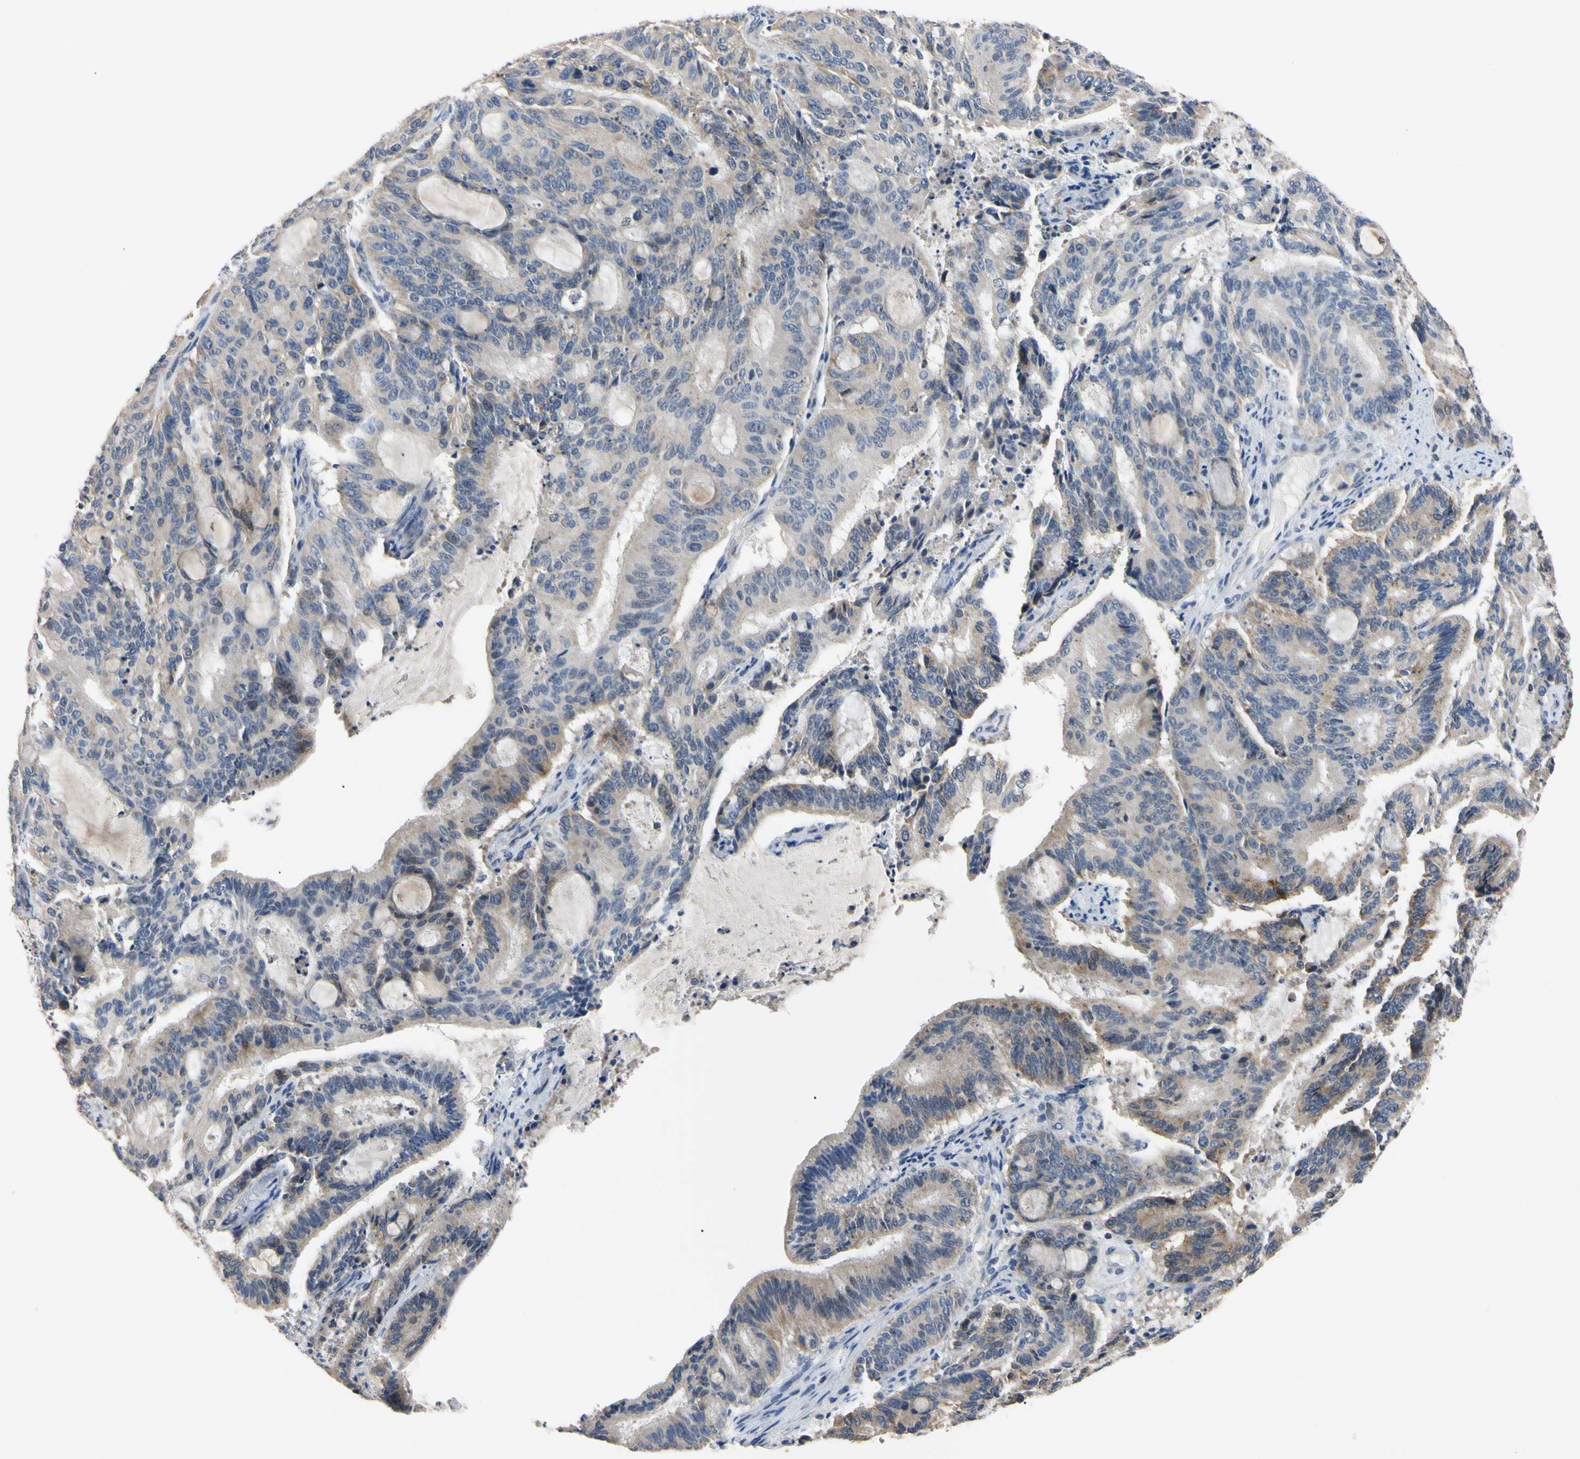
{"staining": {"intensity": "moderate", "quantity": "<25%", "location": "cytoplasmic/membranous"}, "tissue": "liver cancer", "cell_type": "Tumor cells", "image_type": "cancer", "snomed": [{"axis": "morphology", "description": "Cholangiocarcinoma"}, {"axis": "topography", "description": "Liver"}], "caption": "A histopathology image of human liver cholangiocarcinoma stained for a protein shows moderate cytoplasmic/membranous brown staining in tumor cells.", "gene": "PNKD", "patient": {"sex": "female", "age": 73}}